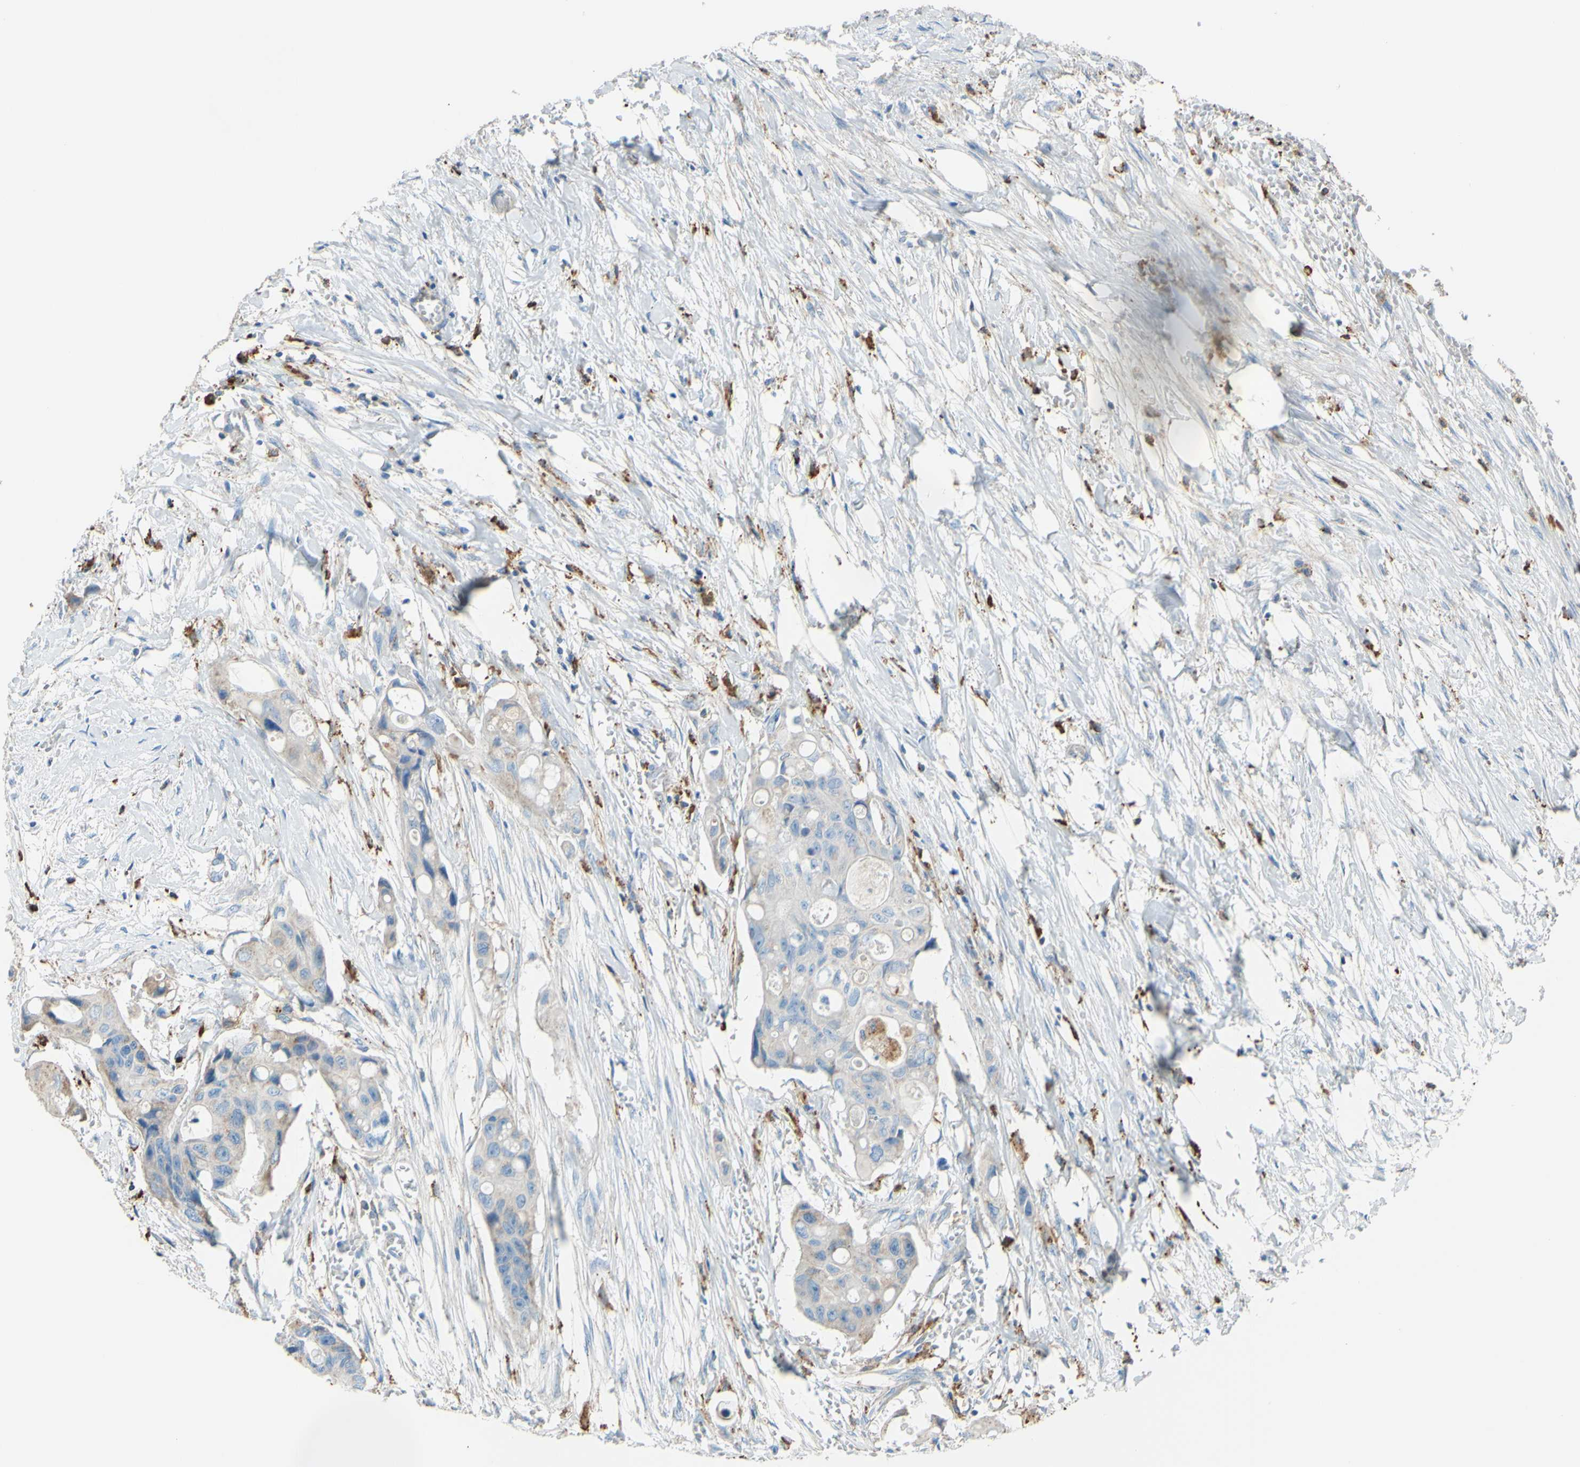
{"staining": {"intensity": "negative", "quantity": "none", "location": "none"}, "tissue": "colorectal cancer", "cell_type": "Tumor cells", "image_type": "cancer", "snomed": [{"axis": "morphology", "description": "Adenocarcinoma, NOS"}, {"axis": "topography", "description": "Colon"}], "caption": "There is no significant expression in tumor cells of adenocarcinoma (colorectal).", "gene": "CTSD", "patient": {"sex": "female", "age": 57}}